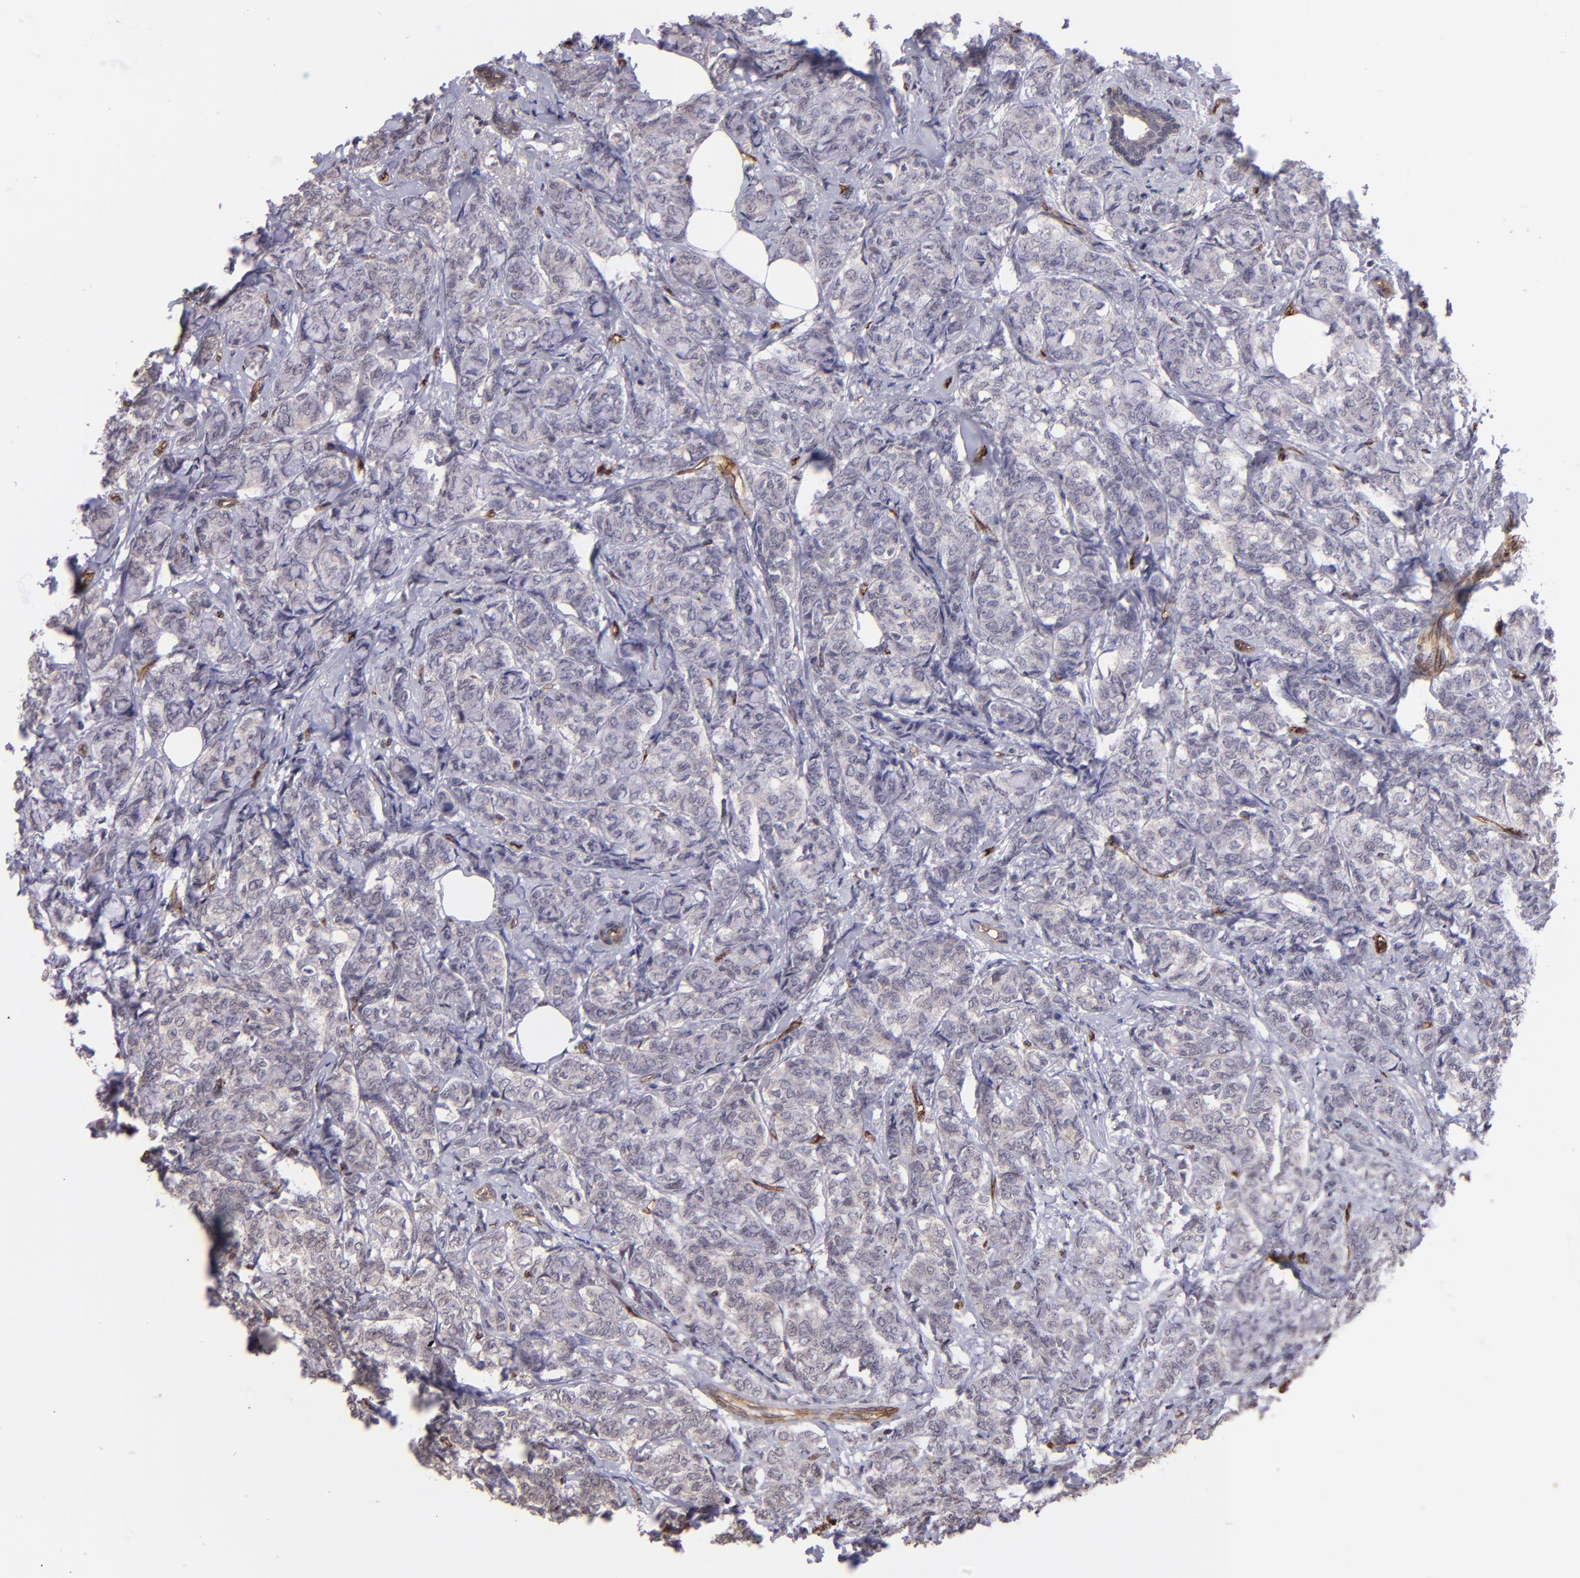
{"staining": {"intensity": "negative", "quantity": "none", "location": "none"}, "tissue": "breast cancer", "cell_type": "Tumor cells", "image_type": "cancer", "snomed": [{"axis": "morphology", "description": "Lobular carcinoma"}, {"axis": "topography", "description": "Breast"}], "caption": "This is an immunohistochemistry histopathology image of breast cancer. There is no expression in tumor cells.", "gene": "DYSF", "patient": {"sex": "female", "age": 60}}